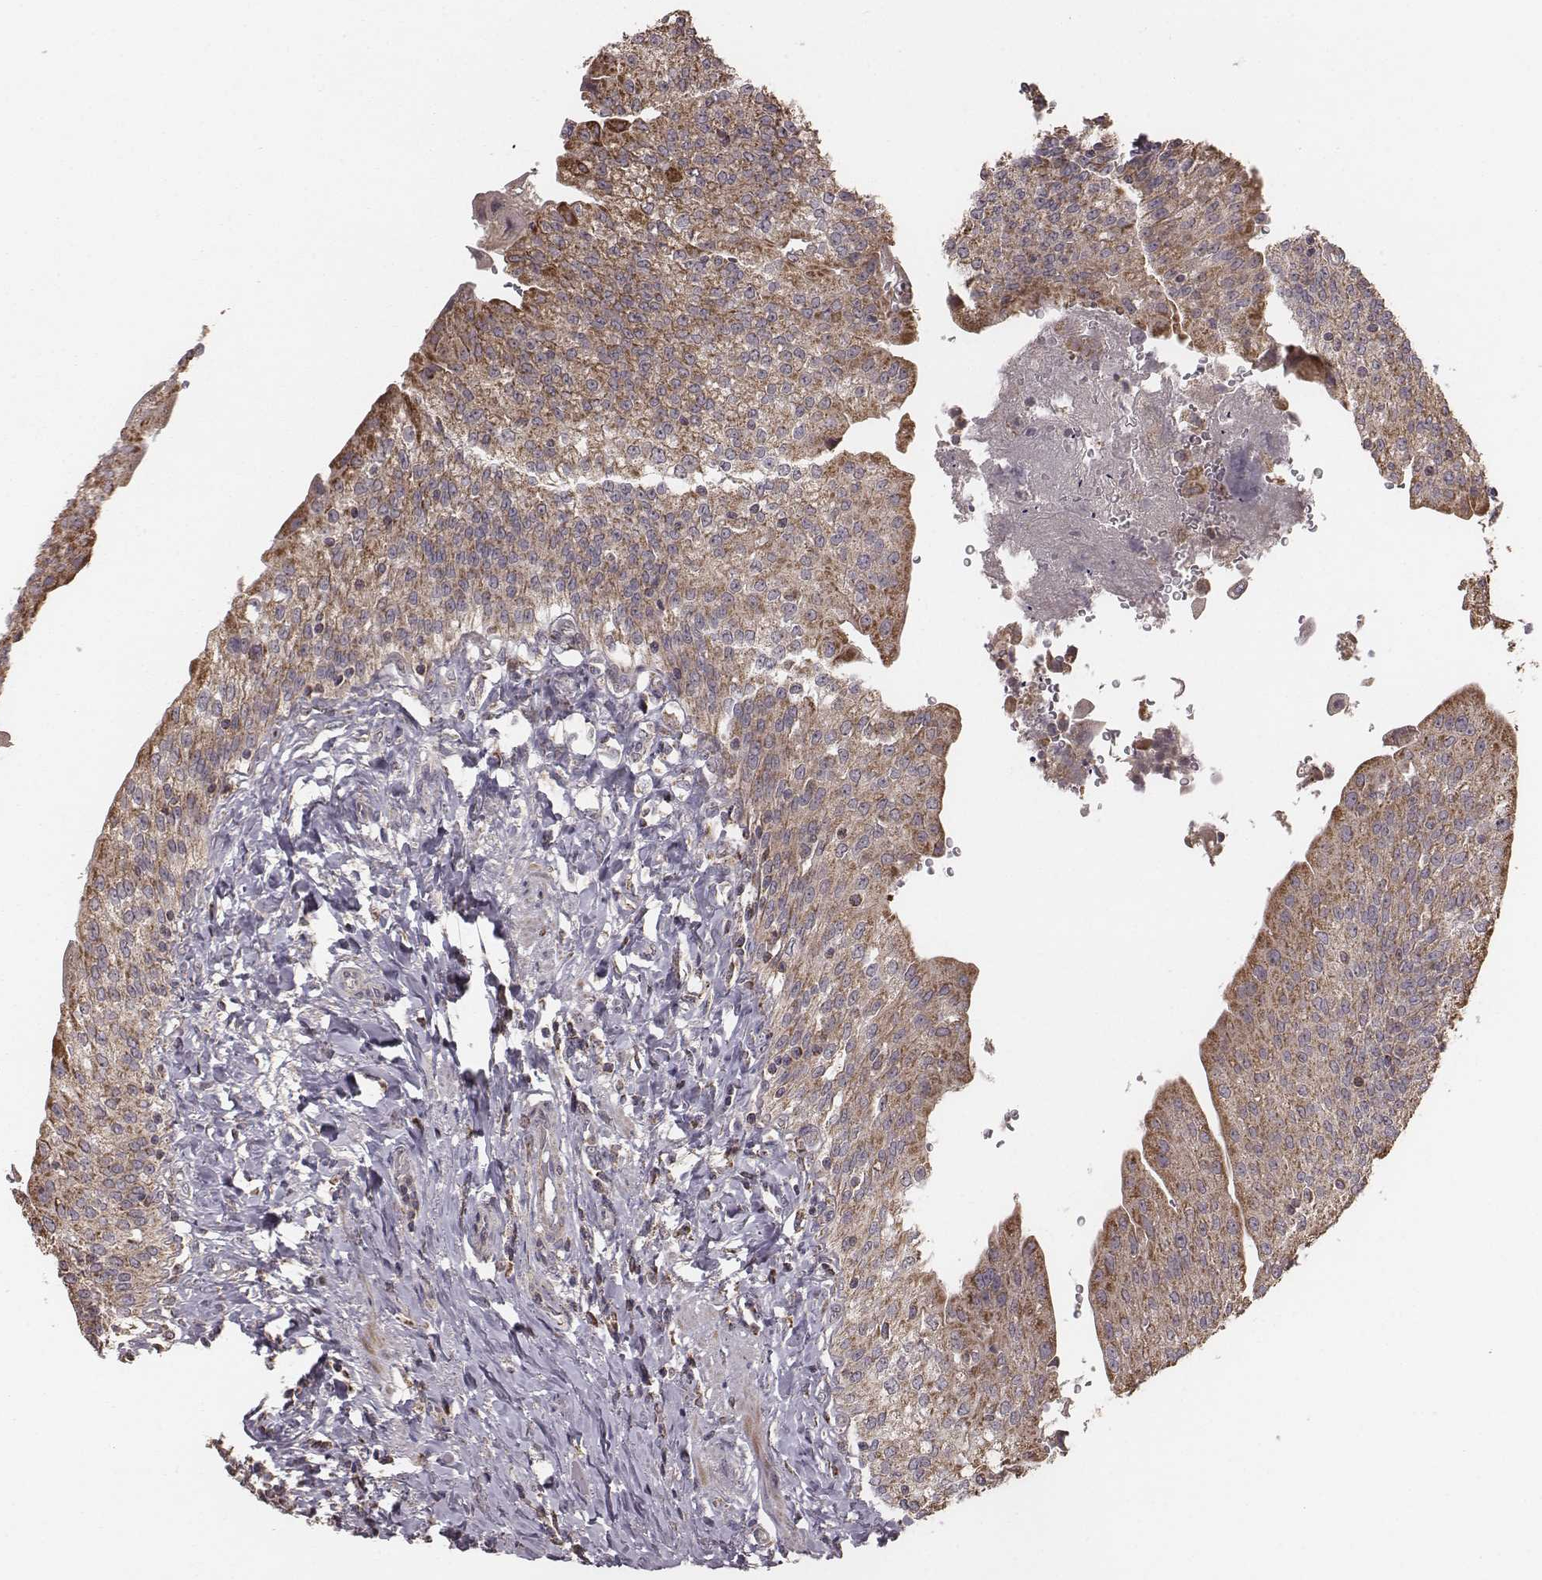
{"staining": {"intensity": "moderate", "quantity": ">75%", "location": "cytoplasmic/membranous"}, "tissue": "urinary bladder", "cell_type": "Urothelial cells", "image_type": "normal", "snomed": [{"axis": "morphology", "description": "Normal tissue, NOS"}, {"axis": "morphology", "description": "Inflammation, NOS"}, {"axis": "topography", "description": "Urinary bladder"}], "caption": "Benign urinary bladder demonstrates moderate cytoplasmic/membranous positivity in about >75% of urothelial cells, visualized by immunohistochemistry.", "gene": "PDCD2L", "patient": {"sex": "male", "age": 64}}